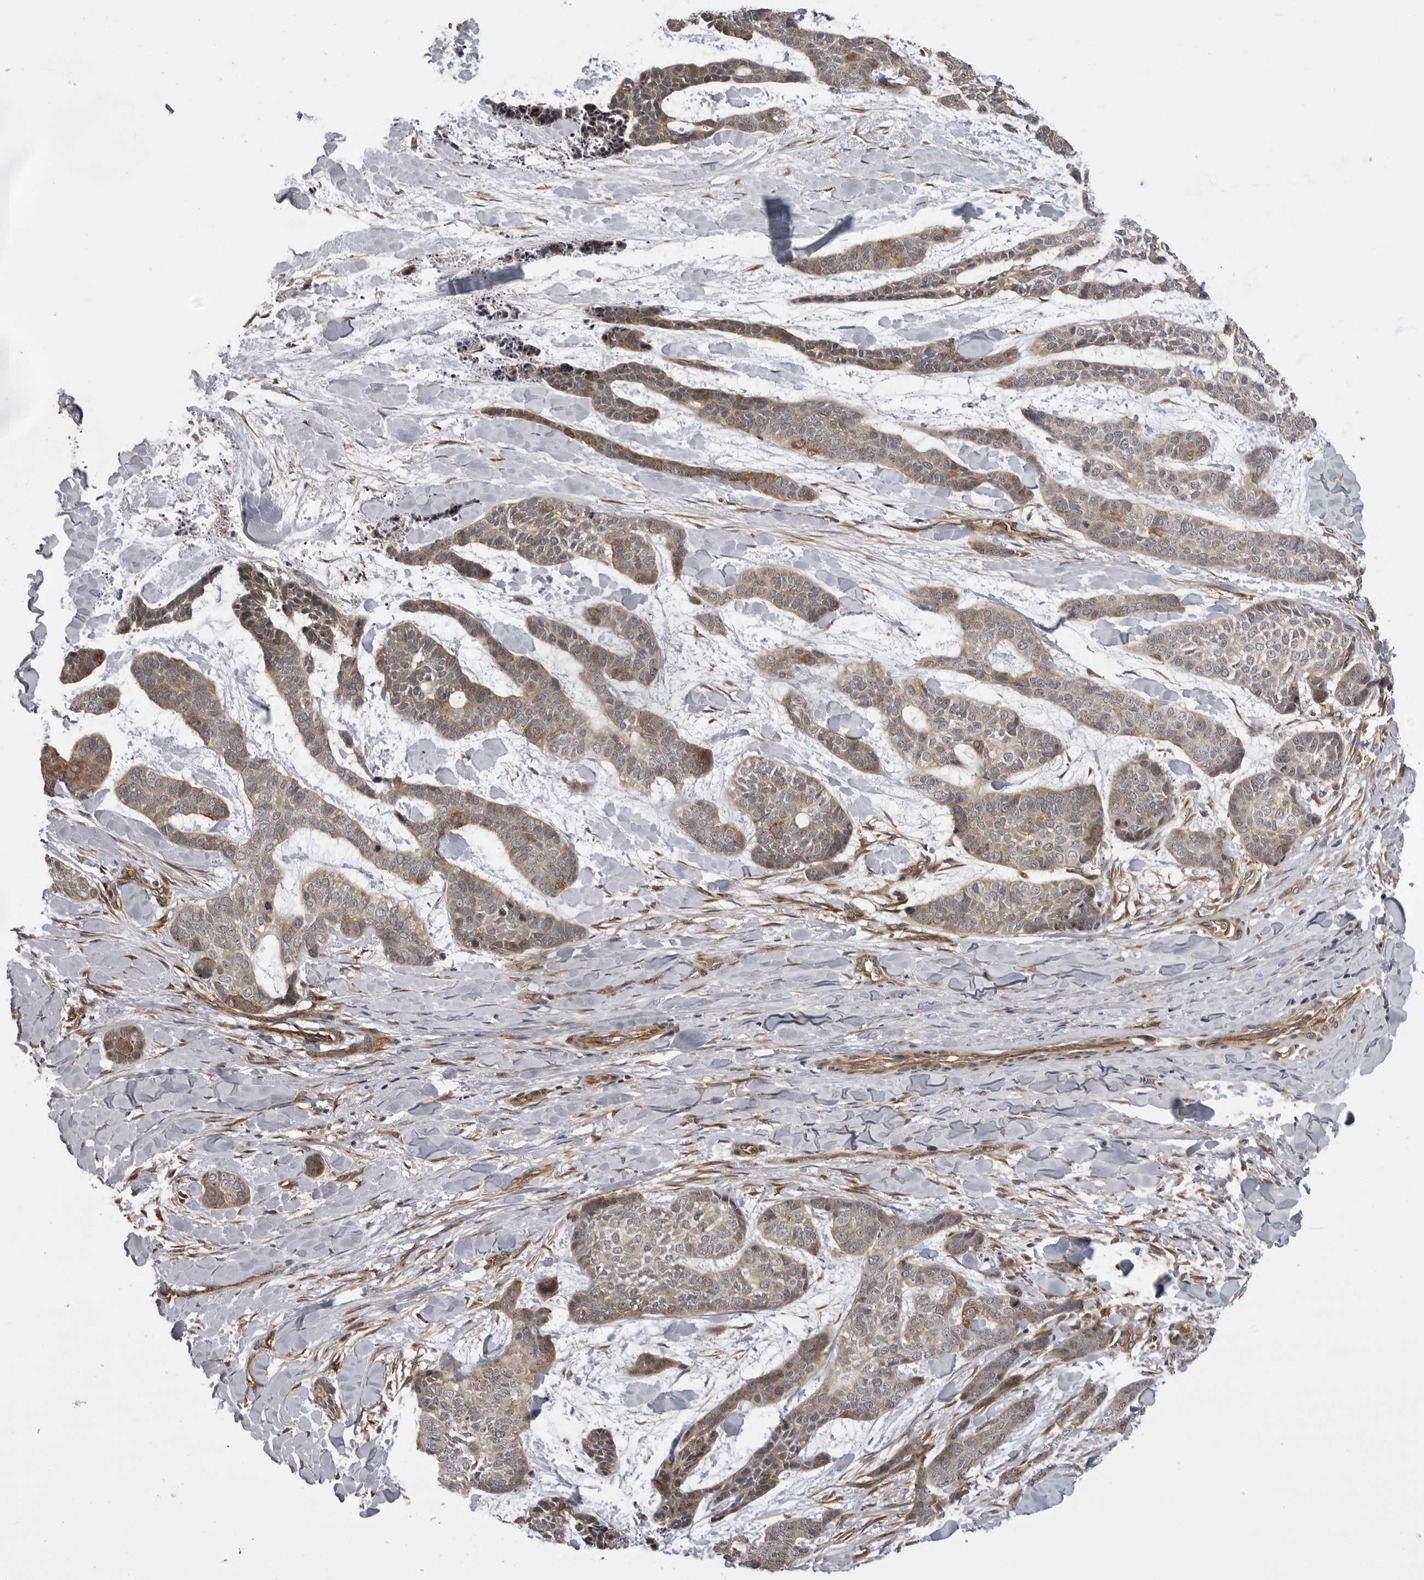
{"staining": {"intensity": "moderate", "quantity": "25%-75%", "location": "cytoplasmic/membranous"}, "tissue": "skin cancer", "cell_type": "Tumor cells", "image_type": "cancer", "snomed": [{"axis": "morphology", "description": "Basal cell carcinoma"}, {"axis": "topography", "description": "Skin"}], "caption": "Moderate cytoplasmic/membranous protein staining is present in about 25%-75% of tumor cells in skin cancer (basal cell carcinoma).", "gene": "LRRC45", "patient": {"sex": "female", "age": 64}}